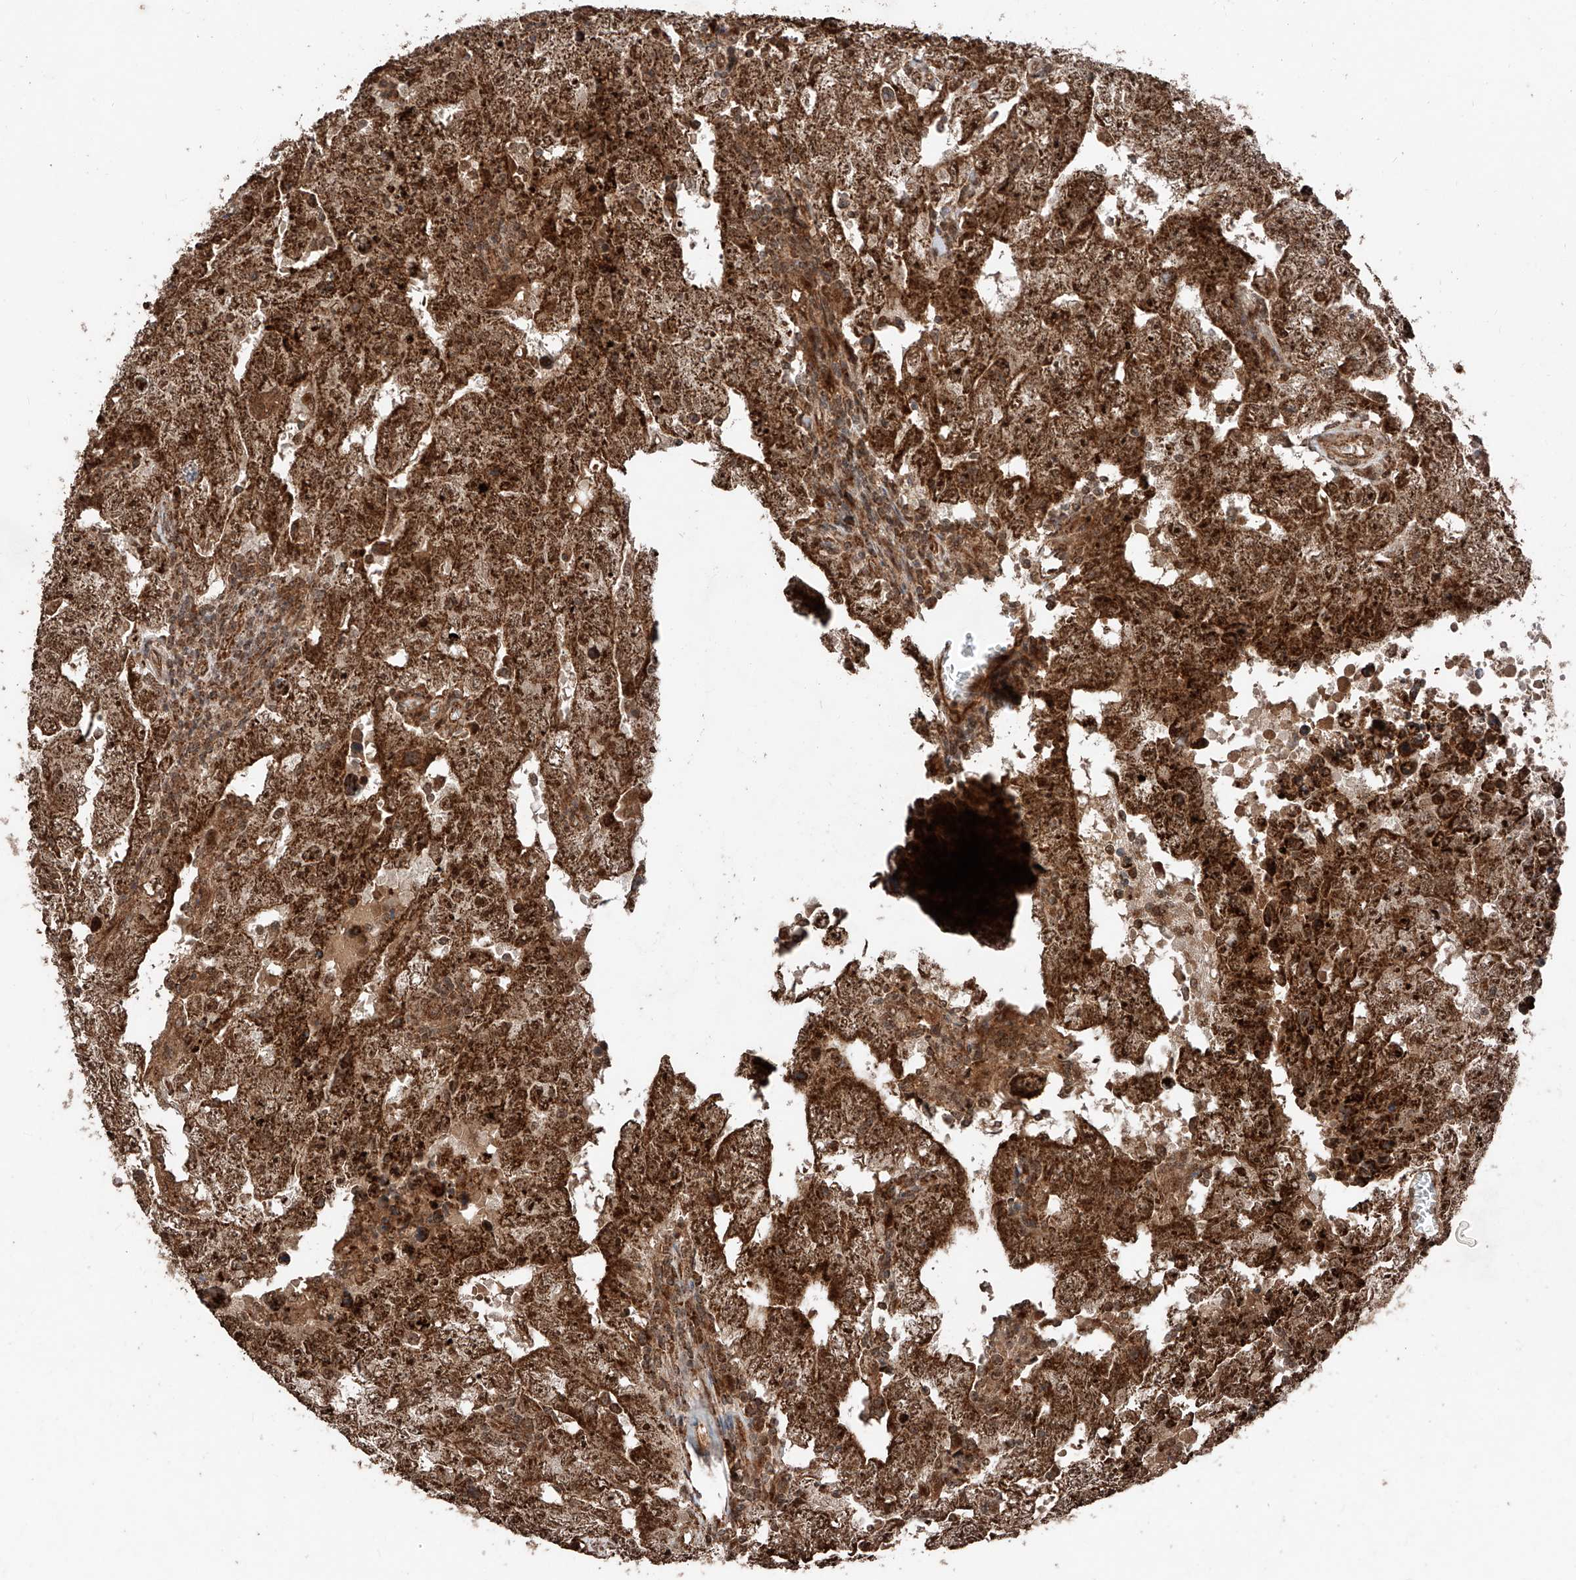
{"staining": {"intensity": "strong", "quantity": ">75%", "location": "cytoplasmic/membranous,nuclear"}, "tissue": "testis cancer", "cell_type": "Tumor cells", "image_type": "cancer", "snomed": [{"axis": "morphology", "description": "Carcinoma, Embryonal, NOS"}, {"axis": "topography", "description": "Testis"}], "caption": "This micrograph shows immunohistochemistry (IHC) staining of testis cancer (embryonal carcinoma), with high strong cytoplasmic/membranous and nuclear expression in about >75% of tumor cells.", "gene": "ZSCAN29", "patient": {"sex": "male", "age": 26}}